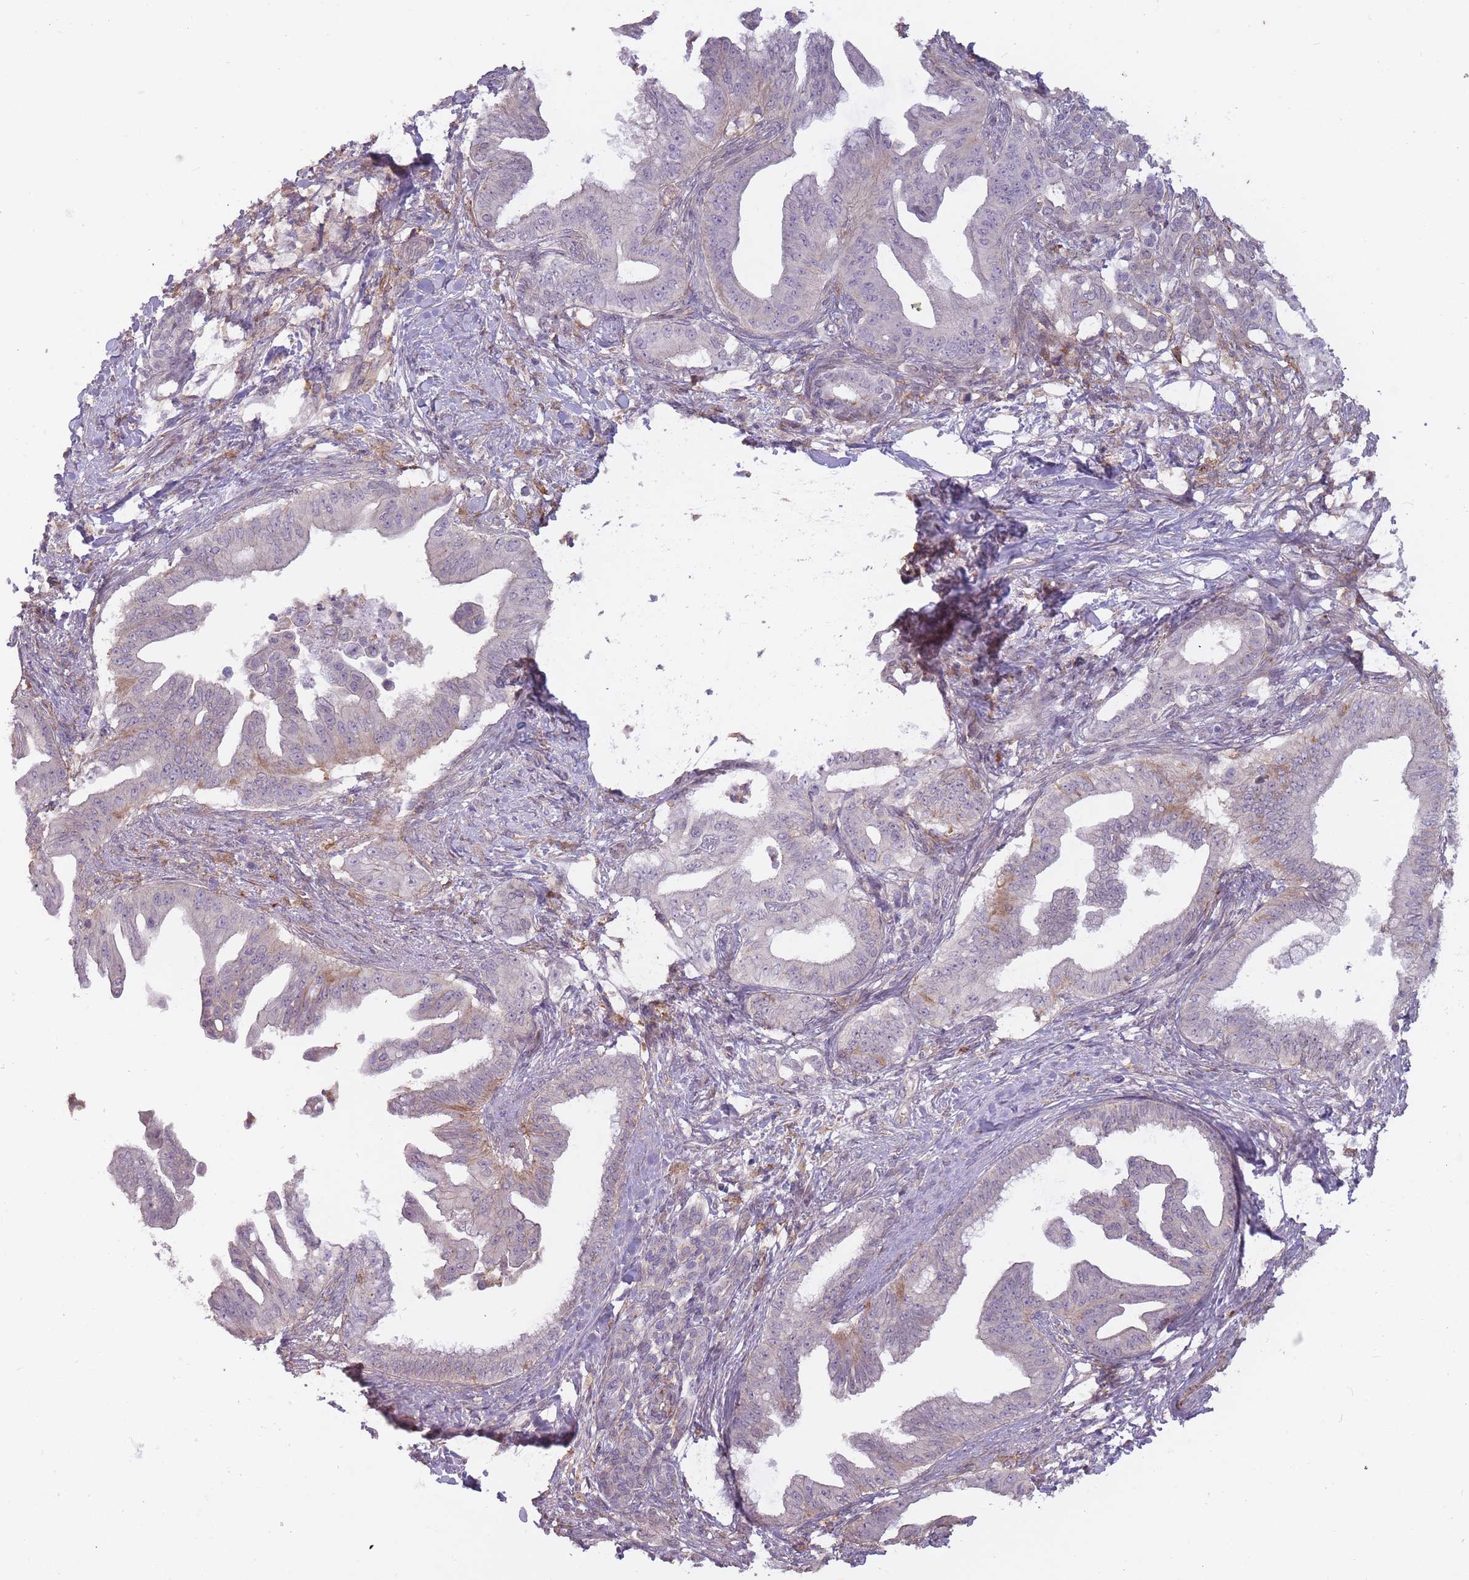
{"staining": {"intensity": "weak", "quantity": "<25%", "location": "cytoplasmic/membranous"}, "tissue": "pancreatic cancer", "cell_type": "Tumor cells", "image_type": "cancer", "snomed": [{"axis": "morphology", "description": "Adenocarcinoma, NOS"}, {"axis": "topography", "description": "Pancreas"}], "caption": "Pancreatic cancer was stained to show a protein in brown. There is no significant staining in tumor cells. (Stains: DAB (3,3'-diaminobenzidine) IHC with hematoxylin counter stain, Microscopy: brightfield microscopy at high magnification).", "gene": "TET3", "patient": {"sex": "male", "age": 58}}